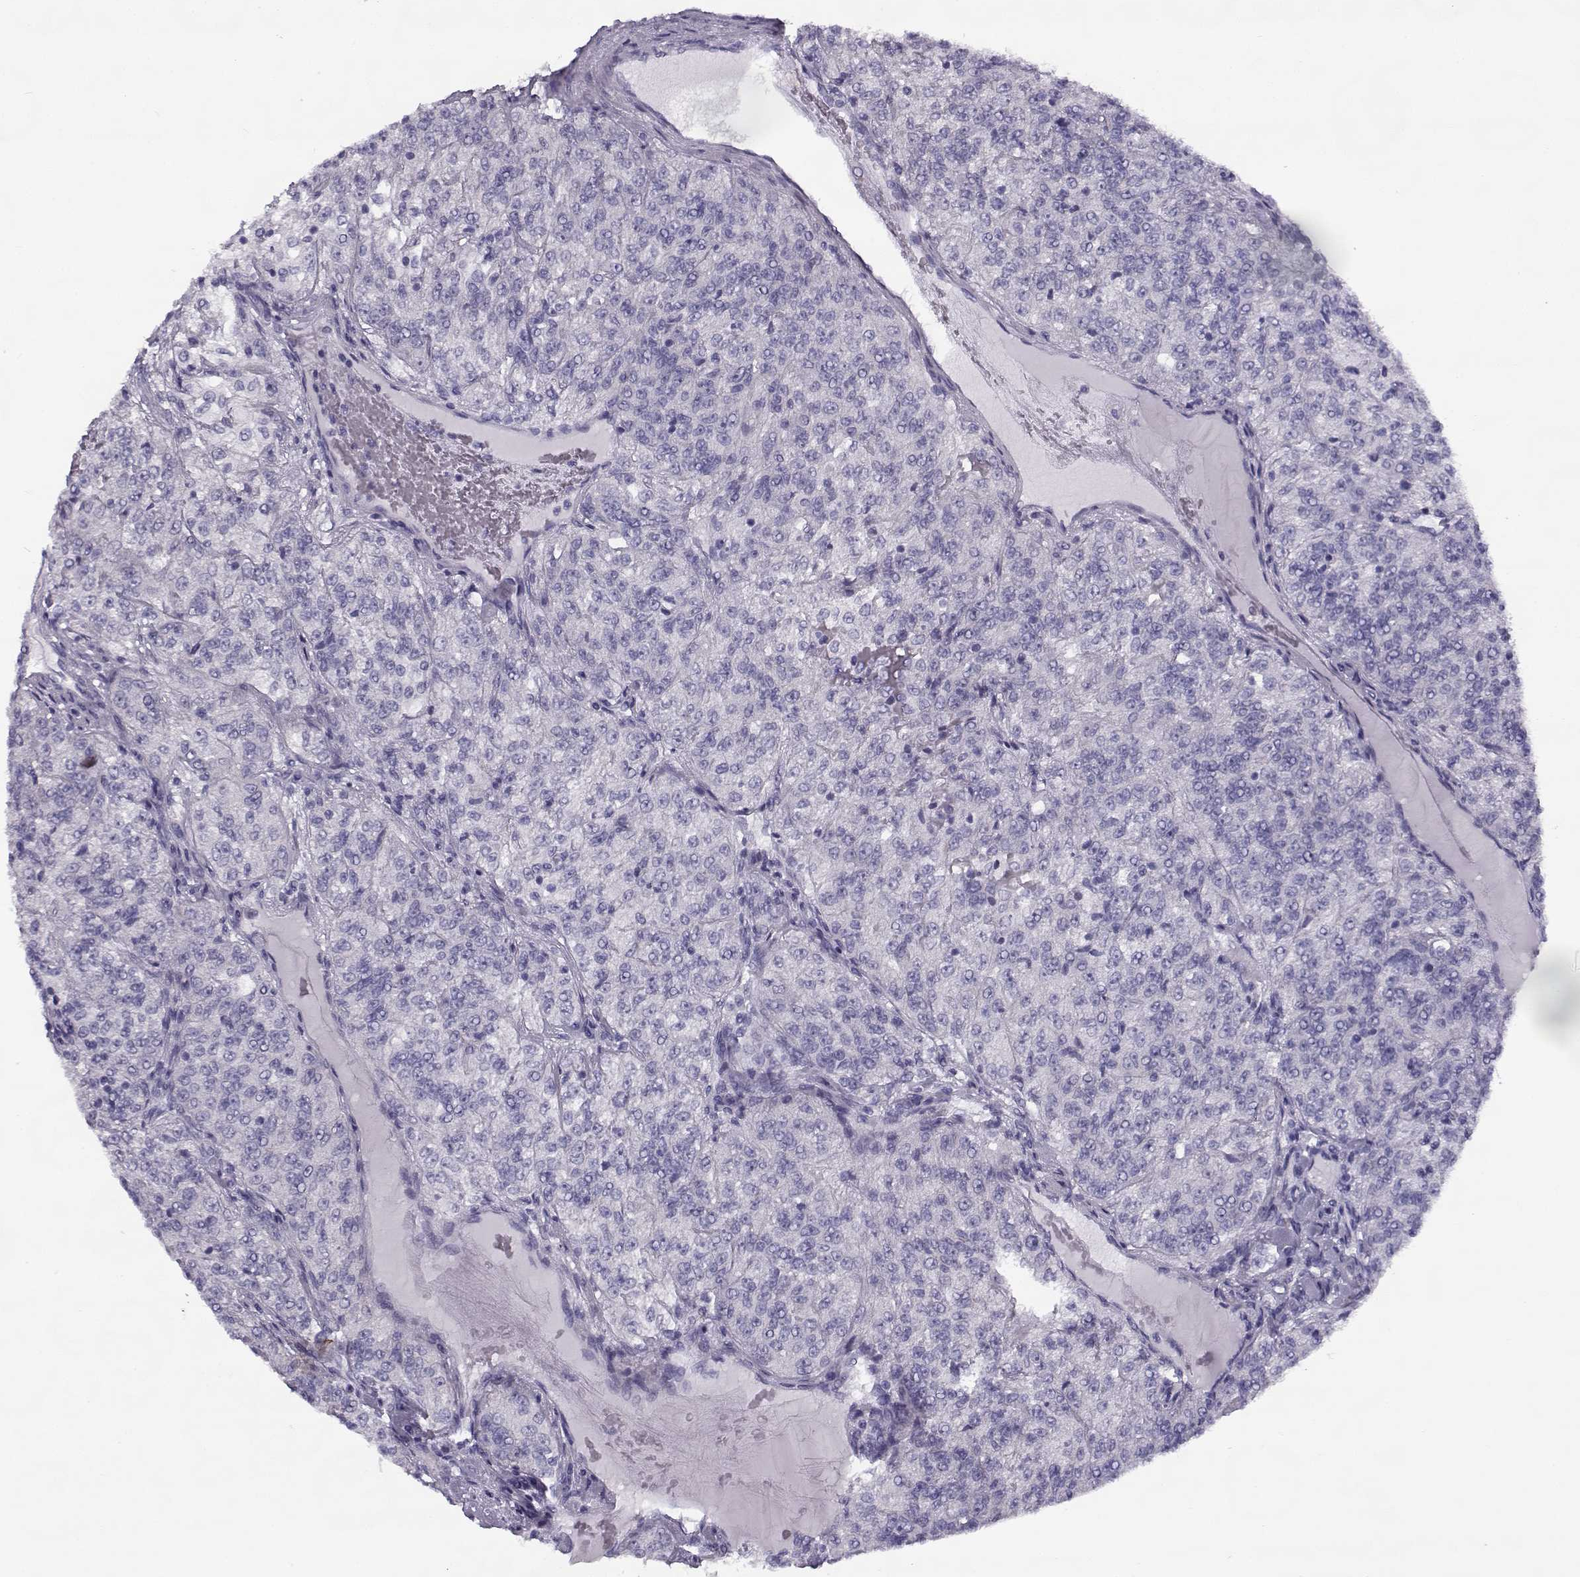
{"staining": {"intensity": "negative", "quantity": "none", "location": "none"}, "tissue": "renal cancer", "cell_type": "Tumor cells", "image_type": "cancer", "snomed": [{"axis": "morphology", "description": "Adenocarcinoma, NOS"}, {"axis": "topography", "description": "Kidney"}], "caption": "Tumor cells show no significant protein expression in renal cancer (adenocarcinoma). Brightfield microscopy of IHC stained with DAB (3,3'-diaminobenzidine) (brown) and hematoxylin (blue), captured at high magnification.", "gene": "CREB3L3", "patient": {"sex": "female", "age": 63}}